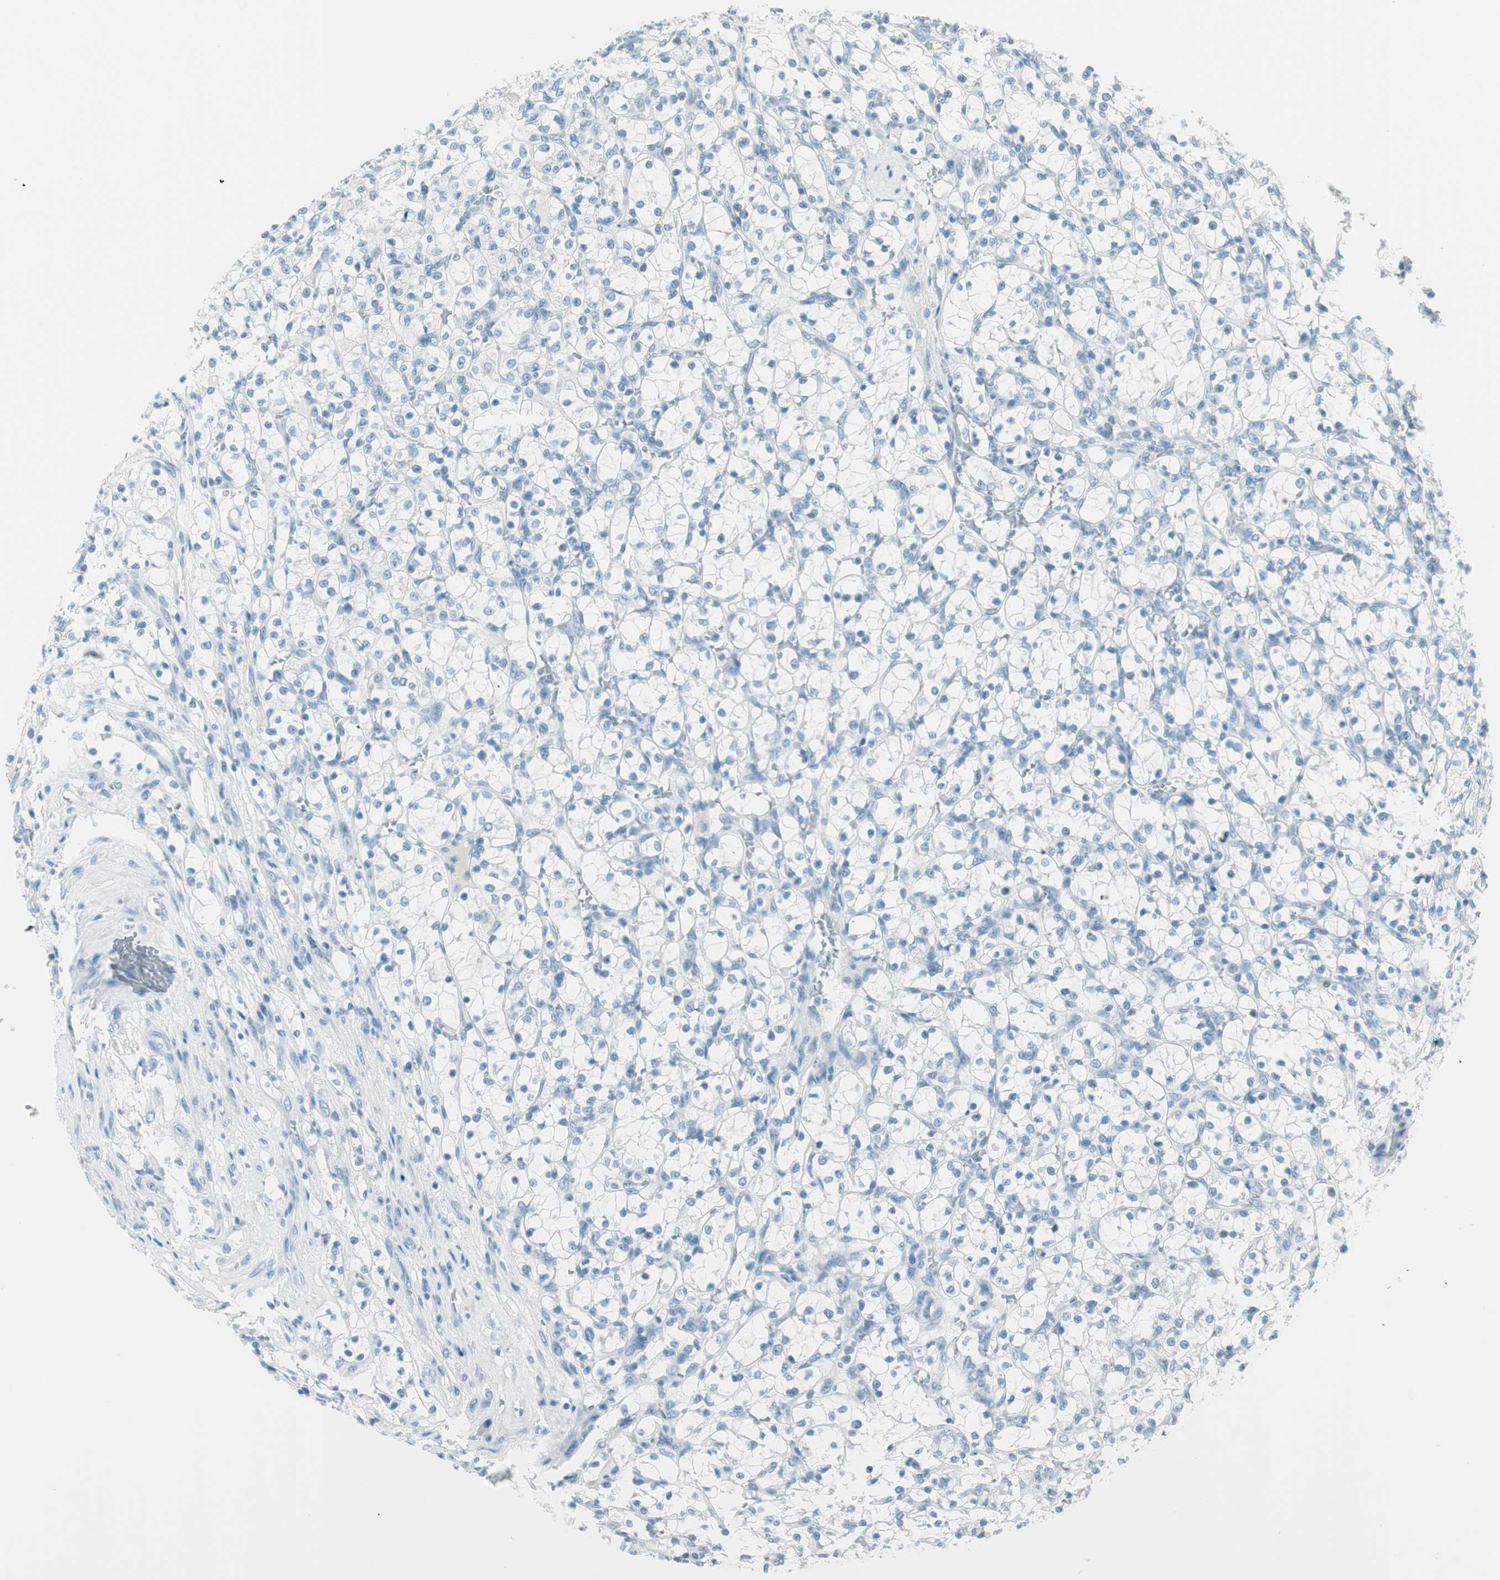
{"staining": {"intensity": "negative", "quantity": "none", "location": "none"}, "tissue": "renal cancer", "cell_type": "Tumor cells", "image_type": "cancer", "snomed": [{"axis": "morphology", "description": "Adenocarcinoma, NOS"}, {"axis": "topography", "description": "Kidney"}], "caption": "Tumor cells are negative for brown protein staining in renal cancer. (Brightfield microscopy of DAB (3,3'-diaminobenzidine) IHC at high magnification).", "gene": "GNAO1", "patient": {"sex": "female", "age": 69}}